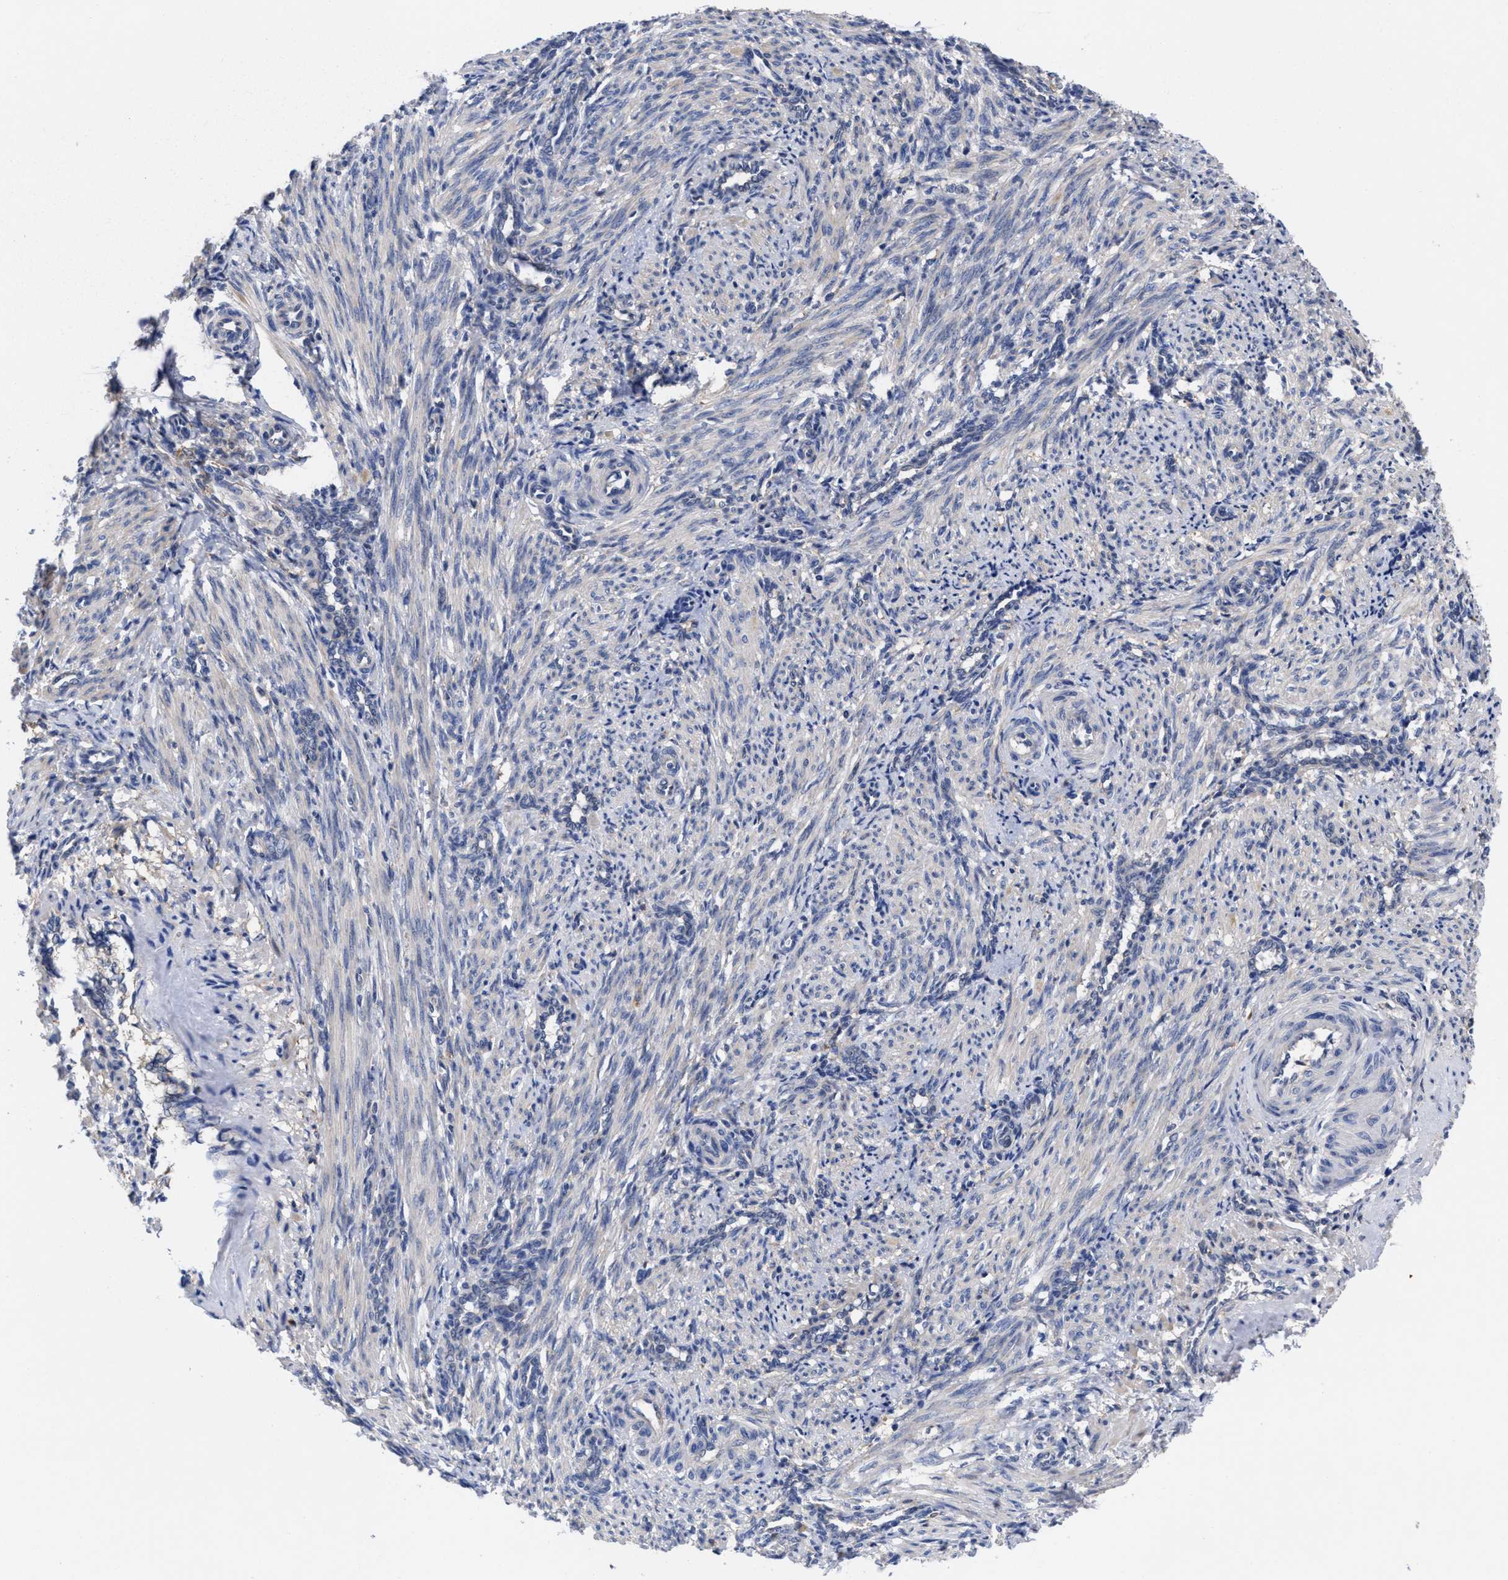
{"staining": {"intensity": "moderate", "quantity": "<25%", "location": "cytoplasmic/membranous"}, "tissue": "smooth muscle", "cell_type": "Smooth muscle cells", "image_type": "normal", "snomed": [{"axis": "morphology", "description": "Normal tissue, NOS"}, {"axis": "topography", "description": "Endometrium"}], "caption": "About <25% of smooth muscle cells in unremarkable smooth muscle exhibit moderate cytoplasmic/membranous protein staining as visualized by brown immunohistochemical staining.", "gene": "TXNDC17", "patient": {"sex": "female", "age": 33}}